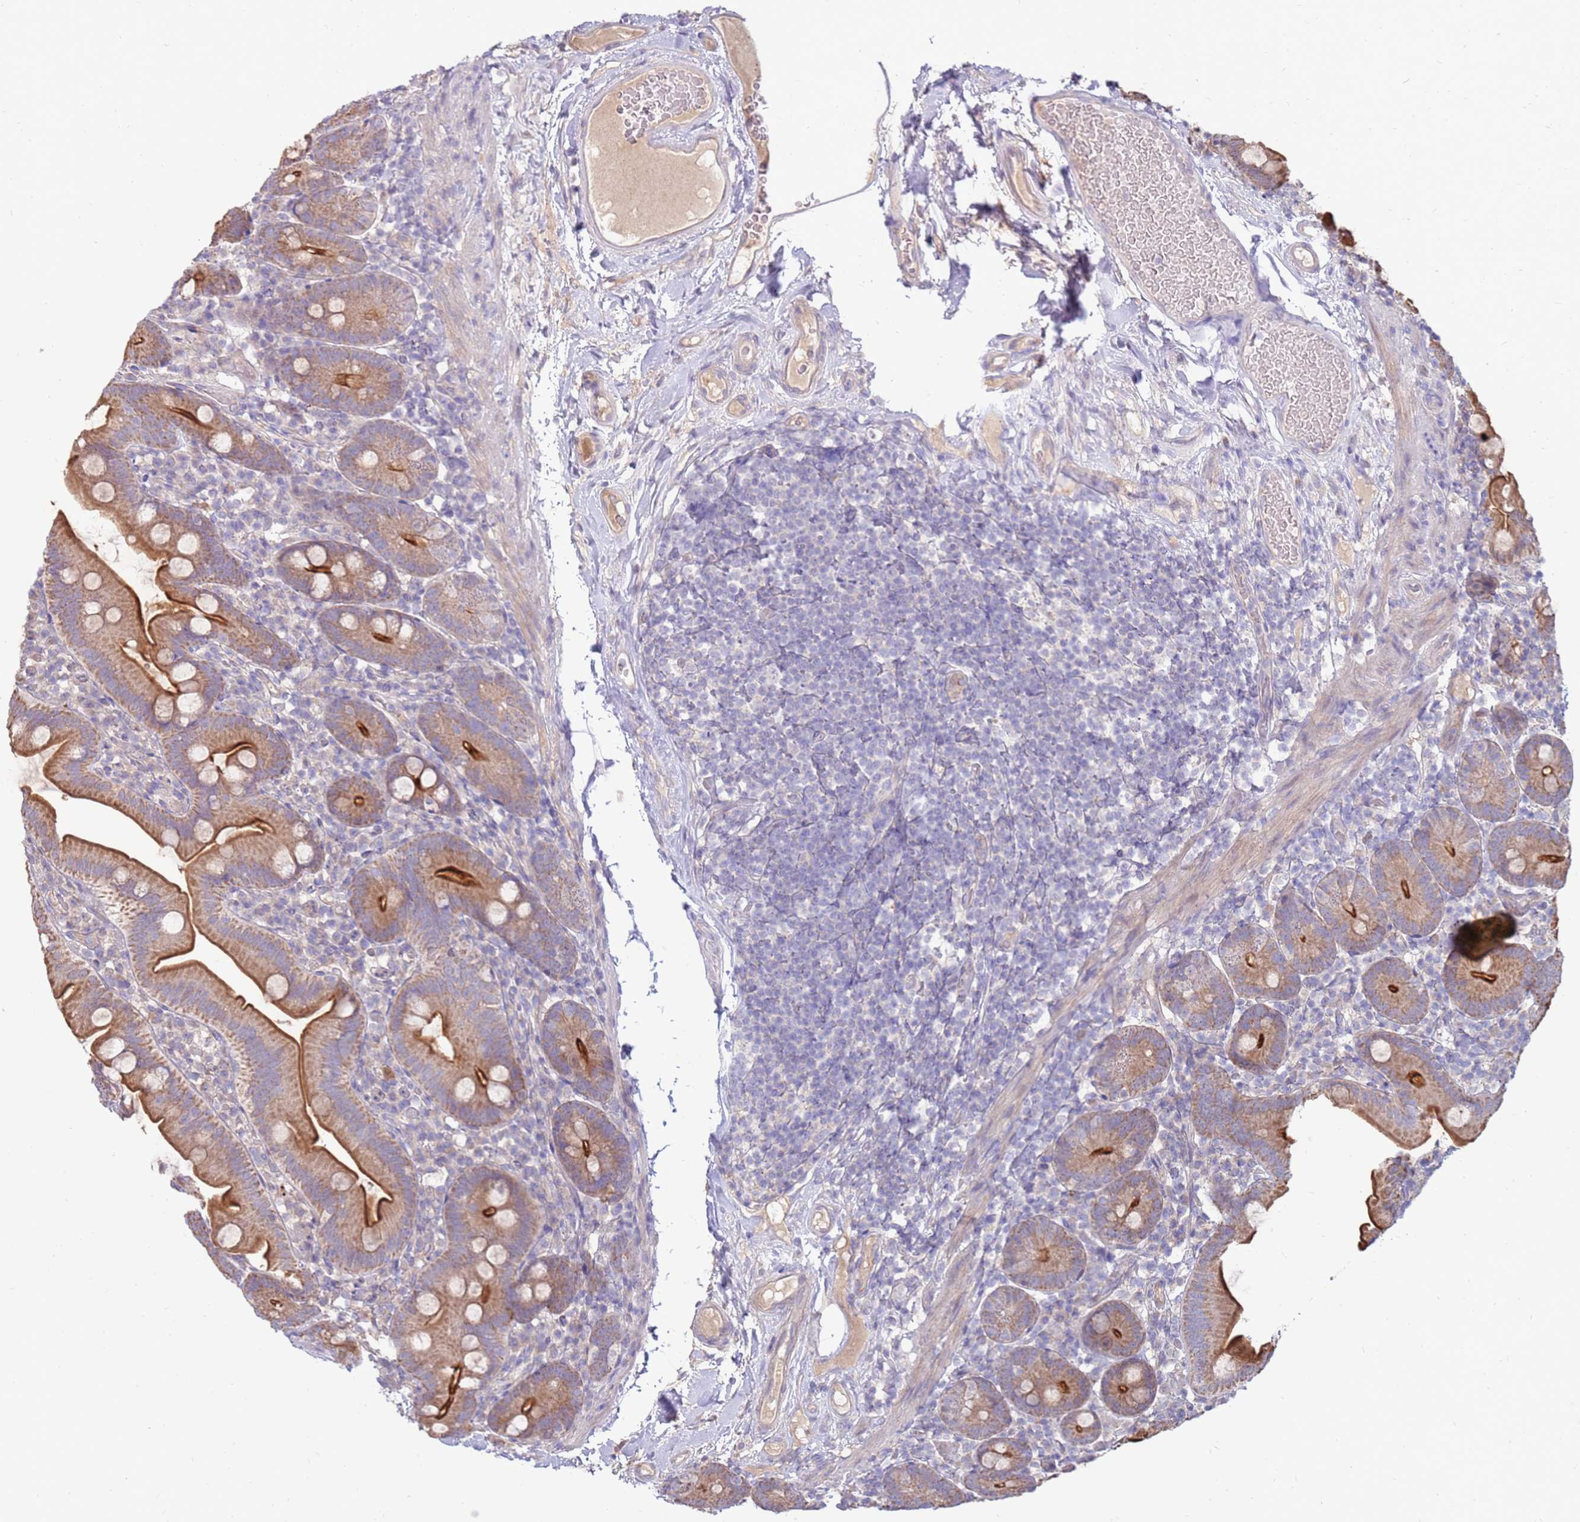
{"staining": {"intensity": "moderate", "quantity": ">75%", "location": "cytoplasmic/membranous"}, "tissue": "small intestine", "cell_type": "Glandular cells", "image_type": "normal", "snomed": [{"axis": "morphology", "description": "Normal tissue, NOS"}, {"axis": "topography", "description": "Small intestine"}], "caption": "Small intestine stained with immunohistochemistry reveals moderate cytoplasmic/membranous expression in about >75% of glandular cells.", "gene": "SLC44A4", "patient": {"sex": "female", "age": 68}}